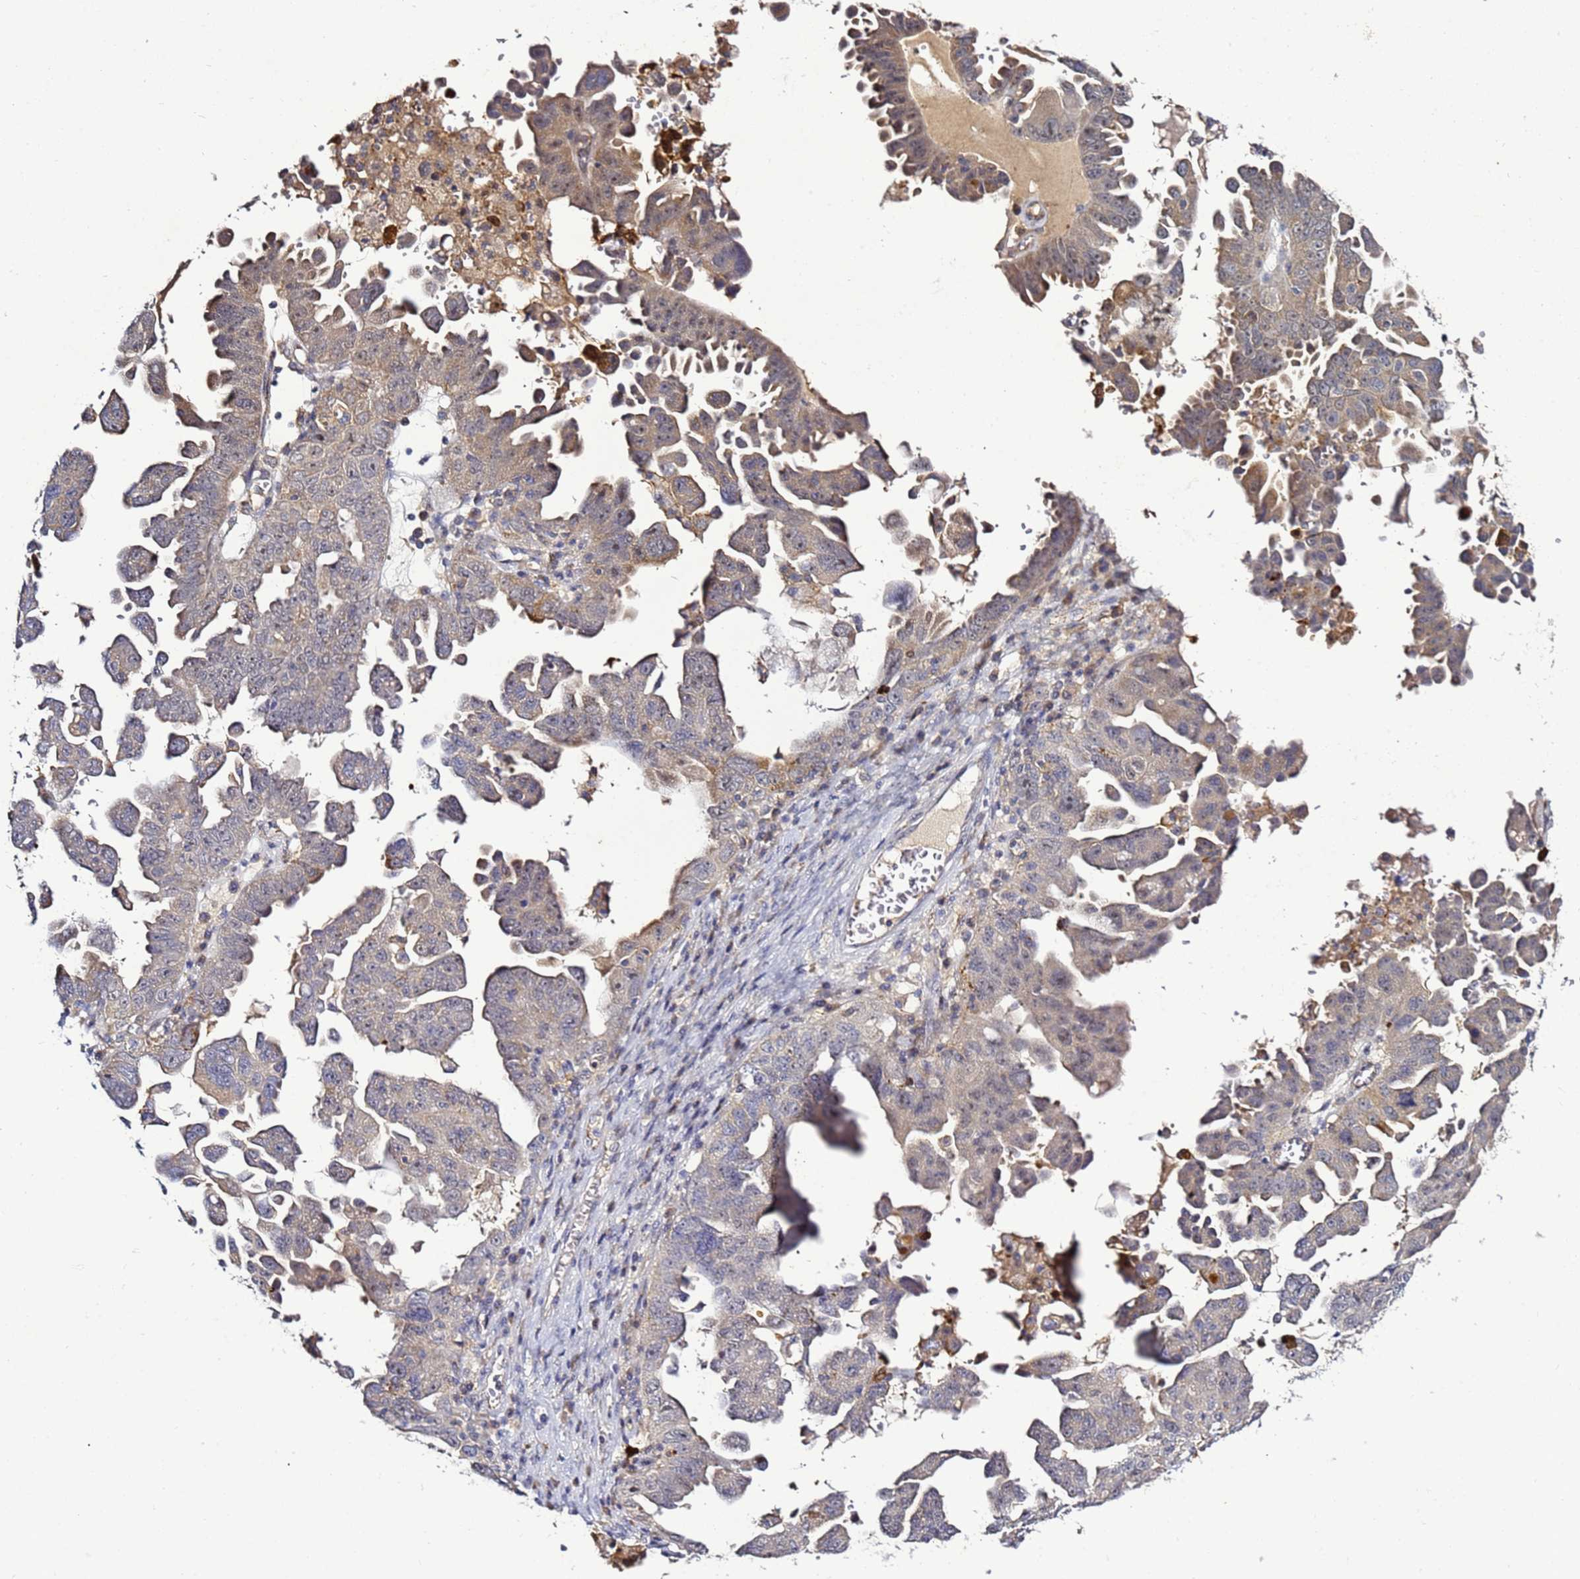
{"staining": {"intensity": "weak", "quantity": "25%-75%", "location": "cytoplasmic/membranous"}, "tissue": "ovarian cancer", "cell_type": "Tumor cells", "image_type": "cancer", "snomed": [{"axis": "morphology", "description": "Carcinoma, endometroid"}, {"axis": "topography", "description": "Ovary"}], "caption": "High-magnification brightfield microscopy of ovarian endometroid carcinoma stained with DAB (3,3'-diaminobenzidine) (brown) and counterstained with hematoxylin (blue). tumor cells exhibit weak cytoplasmic/membranous expression is seen in approximately25%-75% of cells.", "gene": "NOL8", "patient": {"sex": "female", "age": 62}}